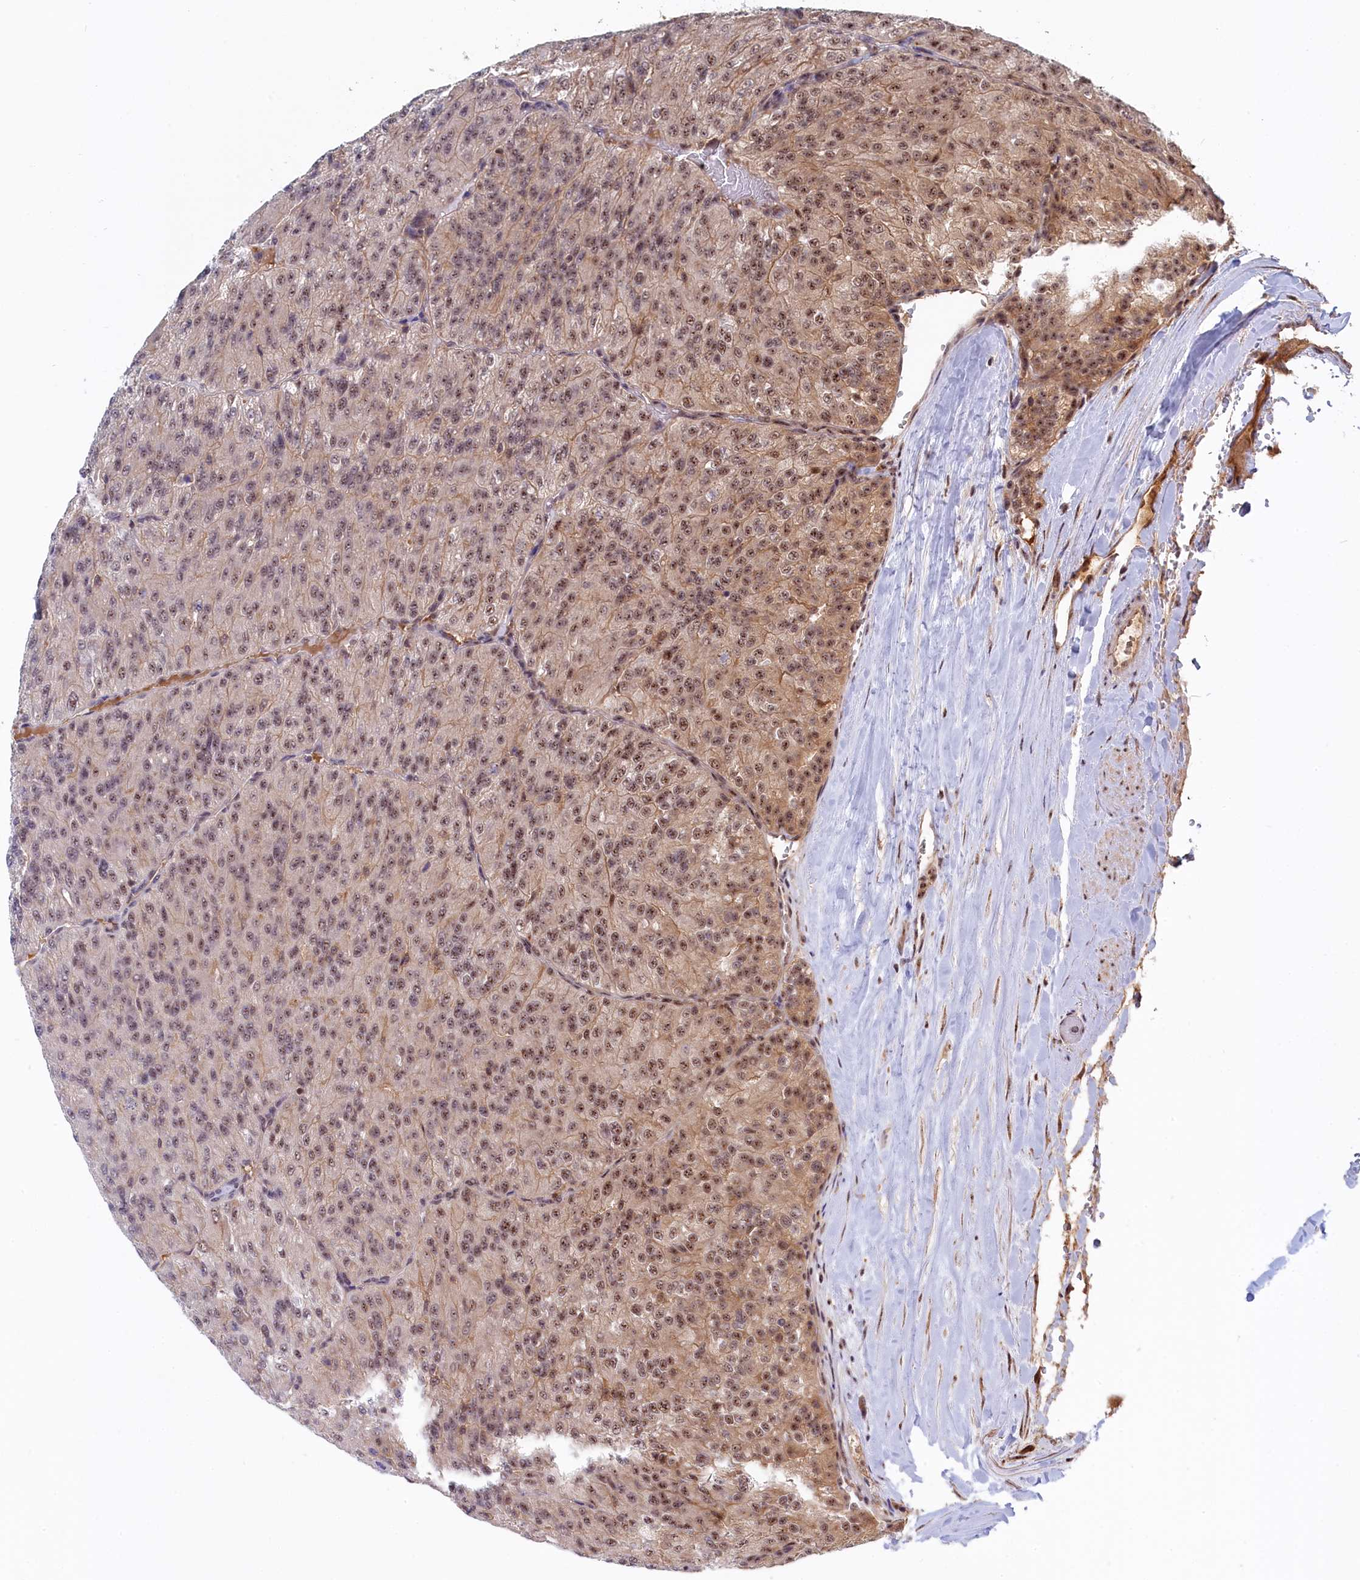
{"staining": {"intensity": "moderate", "quantity": "25%-75%", "location": "cytoplasmic/membranous,nuclear"}, "tissue": "renal cancer", "cell_type": "Tumor cells", "image_type": "cancer", "snomed": [{"axis": "morphology", "description": "Adenocarcinoma, NOS"}, {"axis": "topography", "description": "Kidney"}], "caption": "An image showing moderate cytoplasmic/membranous and nuclear staining in about 25%-75% of tumor cells in renal cancer (adenocarcinoma), as visualized by brown immunohistochemical staining.", "gene": "TAB1", "patient": {"sex": "female", "age": 63}}